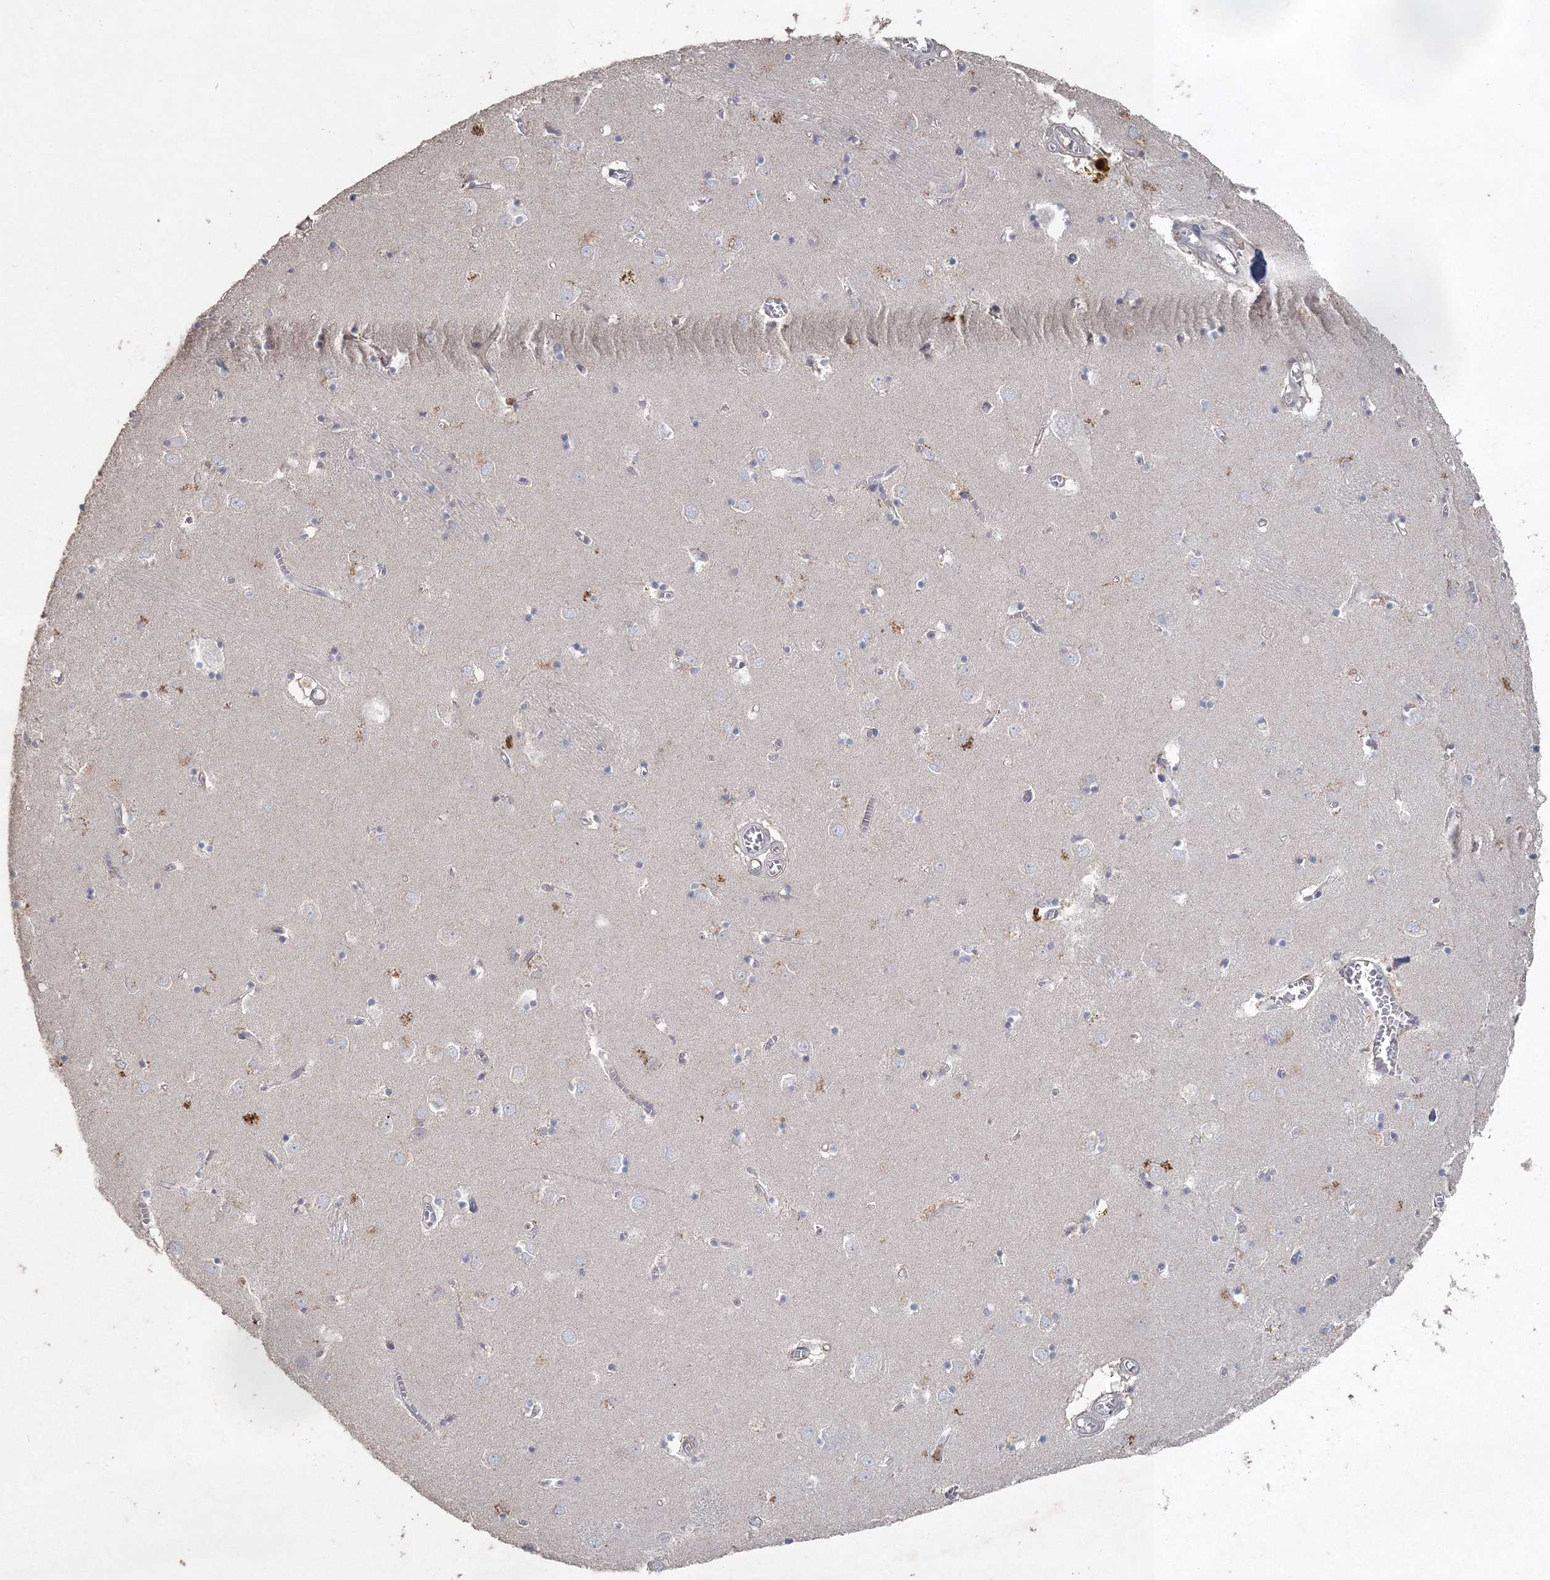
{"staining": {"intensity": "negative", "quantity": "none", "location": "none"}, "tissue": "caudate", "cell_type": "Glial cells", "image_type": "normal", "snomed": [{"axis": "morphology", "description": "Normal tissue, NOS"}, {"axis": "topography", "description": "Lateral ventricle wall"}], "caption": "Micrograph shows no significant protein positivity in glial cells of unremarkable caudate.", "gene": "UIMC1", "patient": {"sex": "male", "age": 70}}